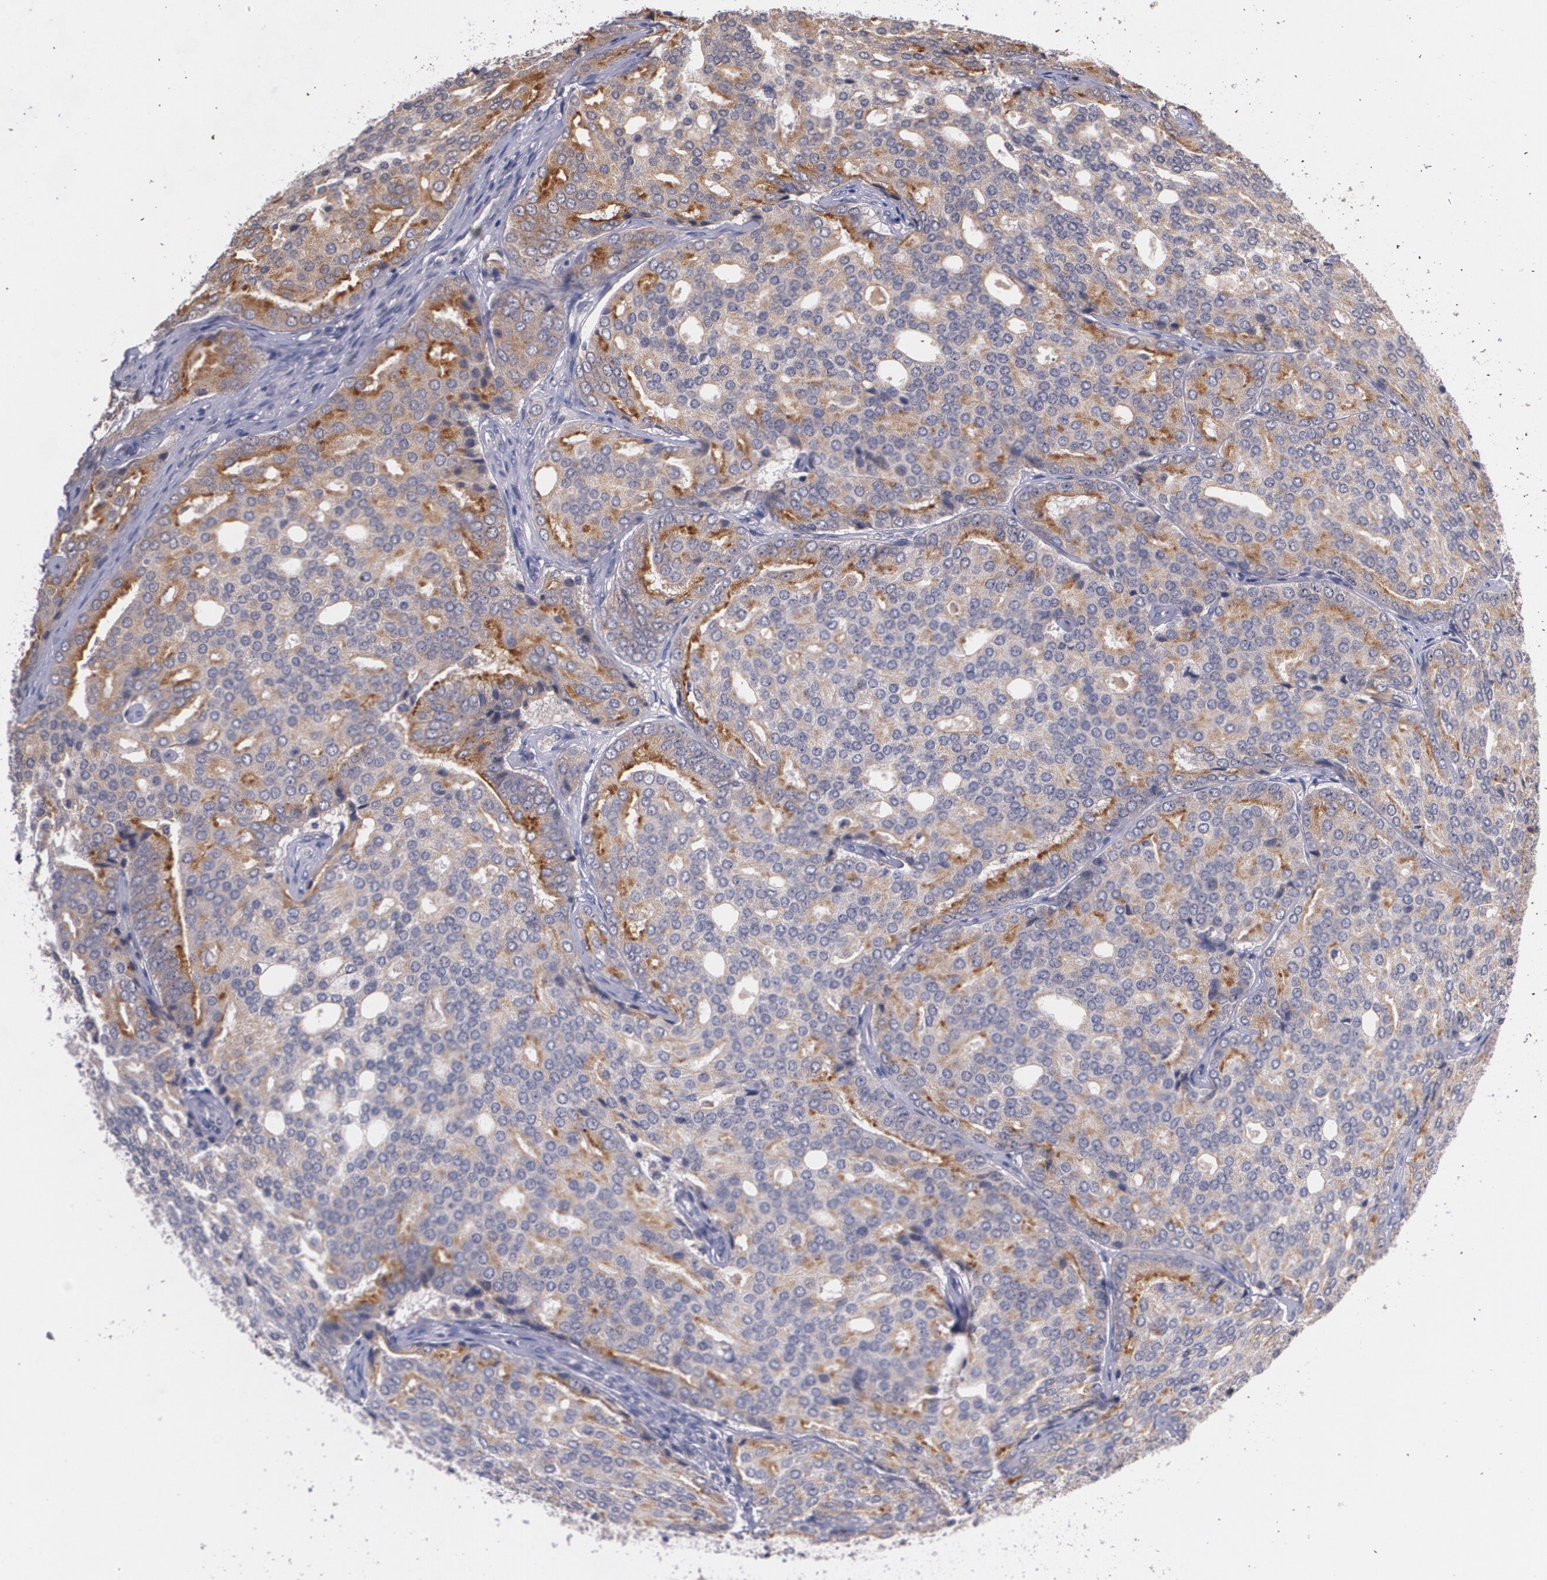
{"staining": {"intensity": "weak", "quantity": ">75%", "location": "cytoplasmic/membranous"}, "tissue": "prostate cancer", "cell_type": "Tumor cells", "image_type": "cancer", "snomed": [{"axis": "morphology", "description": "Adenocarcinoma, High grade"}, {"axis": "topography", "description": "Prostate"}], "caption": "Weak cytoplasmic/membranous protein staining is identified in about >75% of tumor cells in prostate cancer.", "gene": "IFNGR2", "patient": {"sex": "male", "age": 64}}